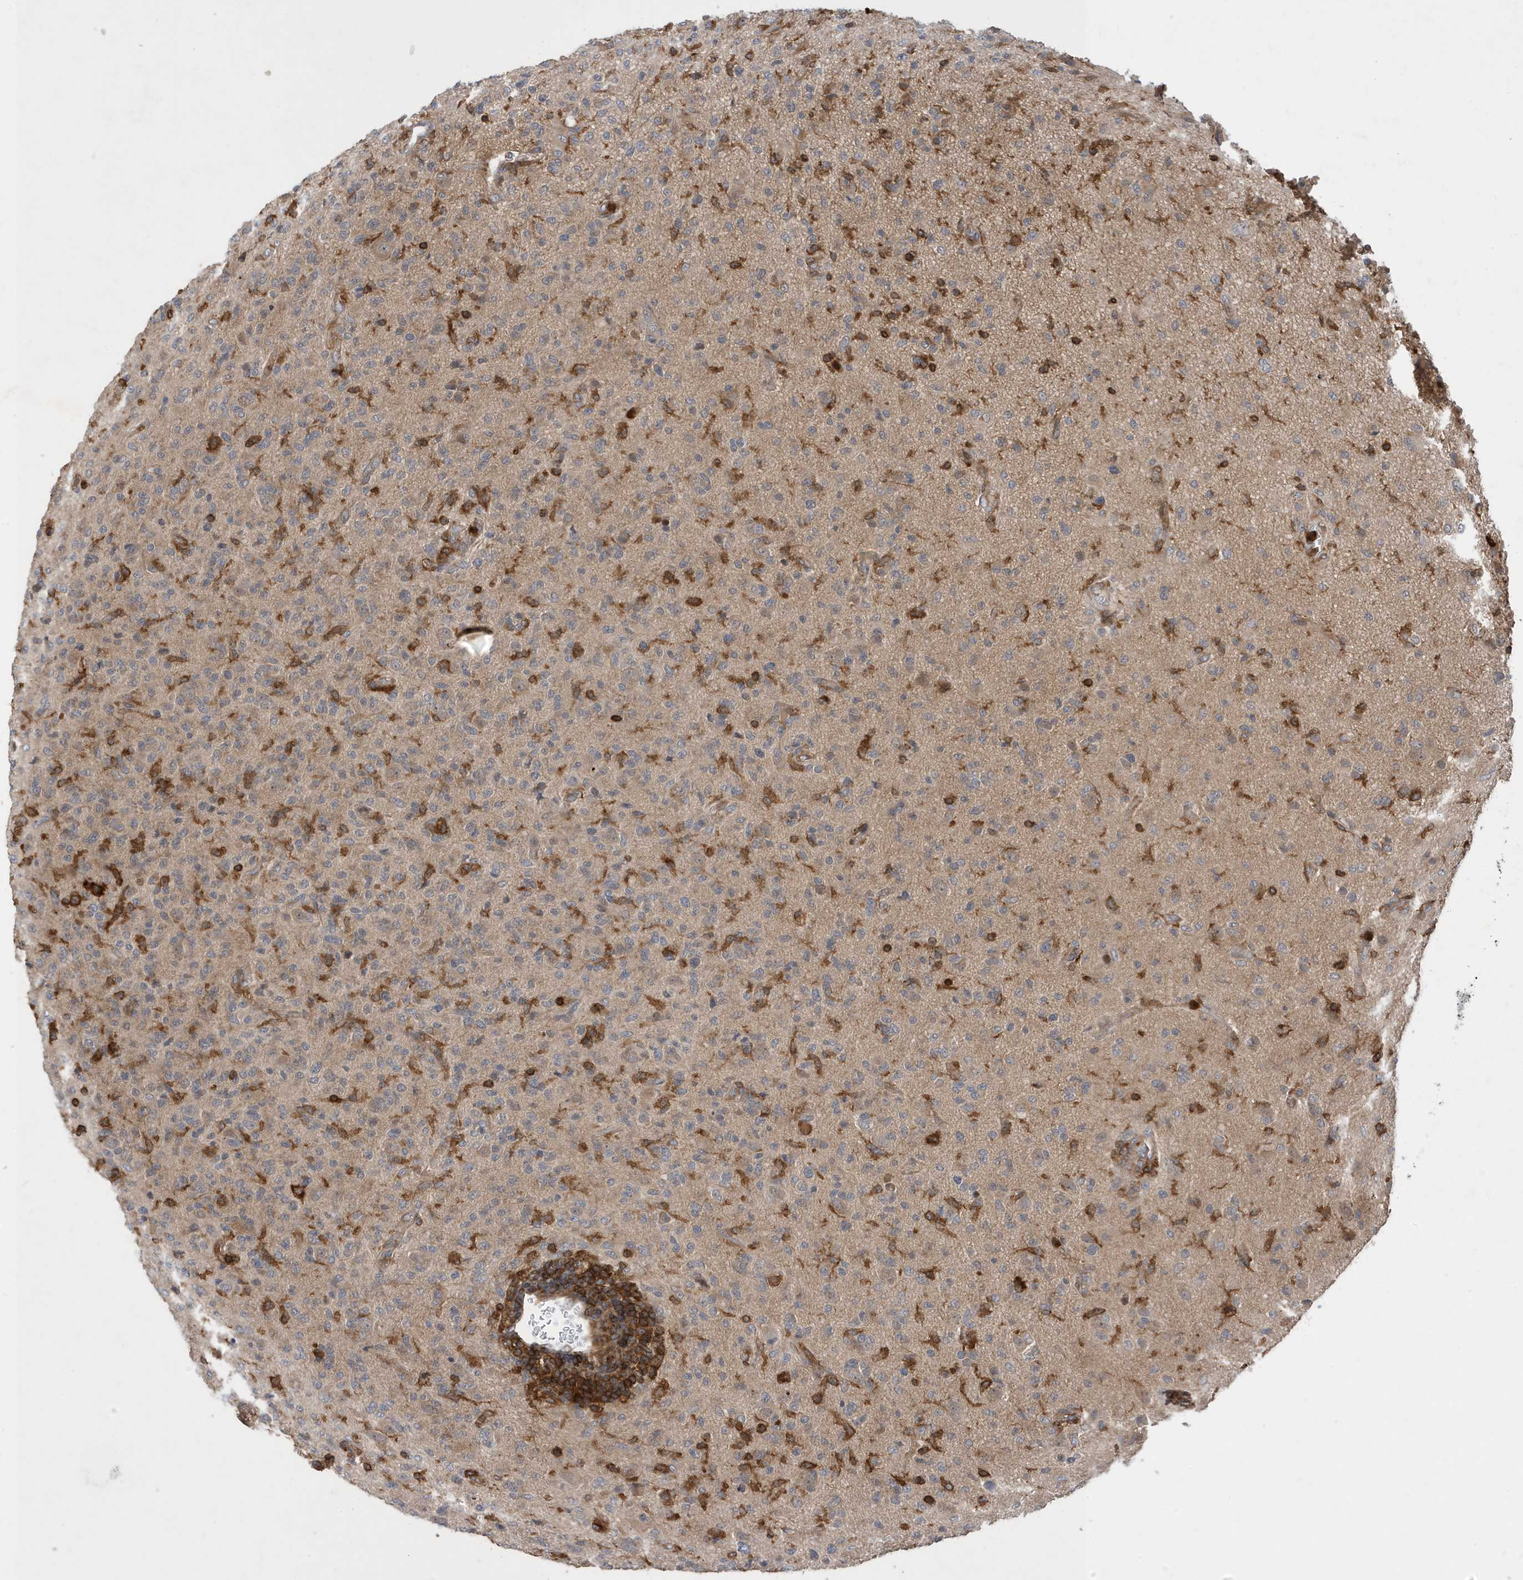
{"staining": {"intensity": "strong", "quantity": "<25%", "location": "cytoplasmic/membranous"}, "tissue": "glioma", "cell_type": "Tumor cells", "image_type": "cancer", "snomed": [{"axis": "morphology", "description": "Glioma, malignant, High grade"}, {"axis": "topography", "description": "Brain"}], "caption": "Strong cytoplasmic/membranous positivity for a protein is identified in about <25% of tumor cells of malignant glioma (high-grade) using immunohistochemistry.", "gene": "LAPTM4A", "patient": {"sex": "female", "age": 57}}